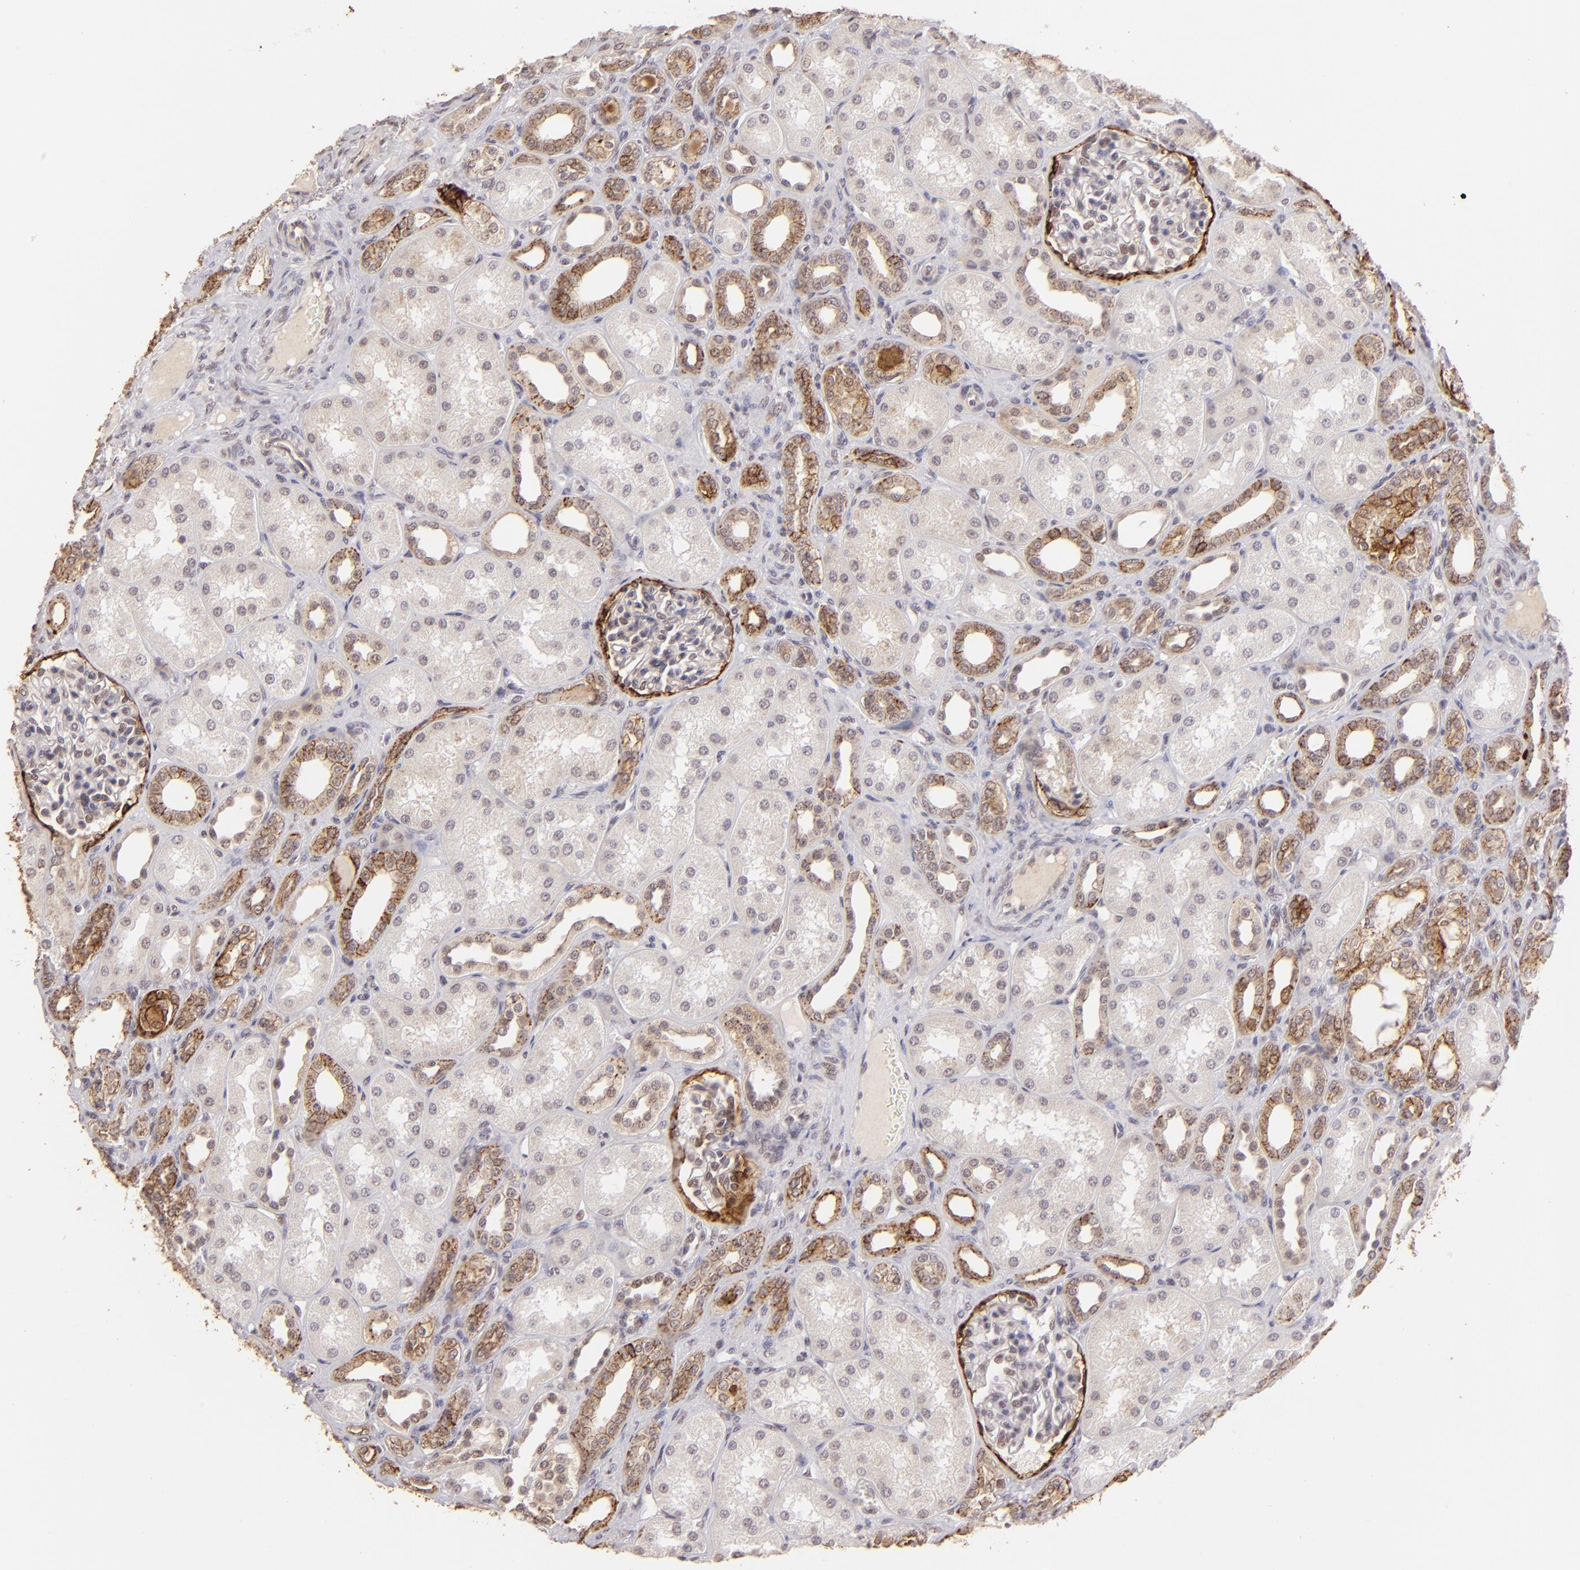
{"staining": {"intensity": "strong", "quantity": "<25%", "location": "cytoplasmic/membranous"}, "tissue": "kidney", "cell_type": "Cells in glomeruli", "image_type": "normal", "snomed": [{"axis": "morphology", "description": "Normal tissue, NOS"}, {"axis": "topography", "description": "Kidney"}], "caption": "Human kidney stained for a protein (brown) shows strong cytoplasmic/membranous positive staining in approximately <25% of cells in glomeruli.", "gene": "CLDN1", "patient": {"sex": "male", "age": 7}}